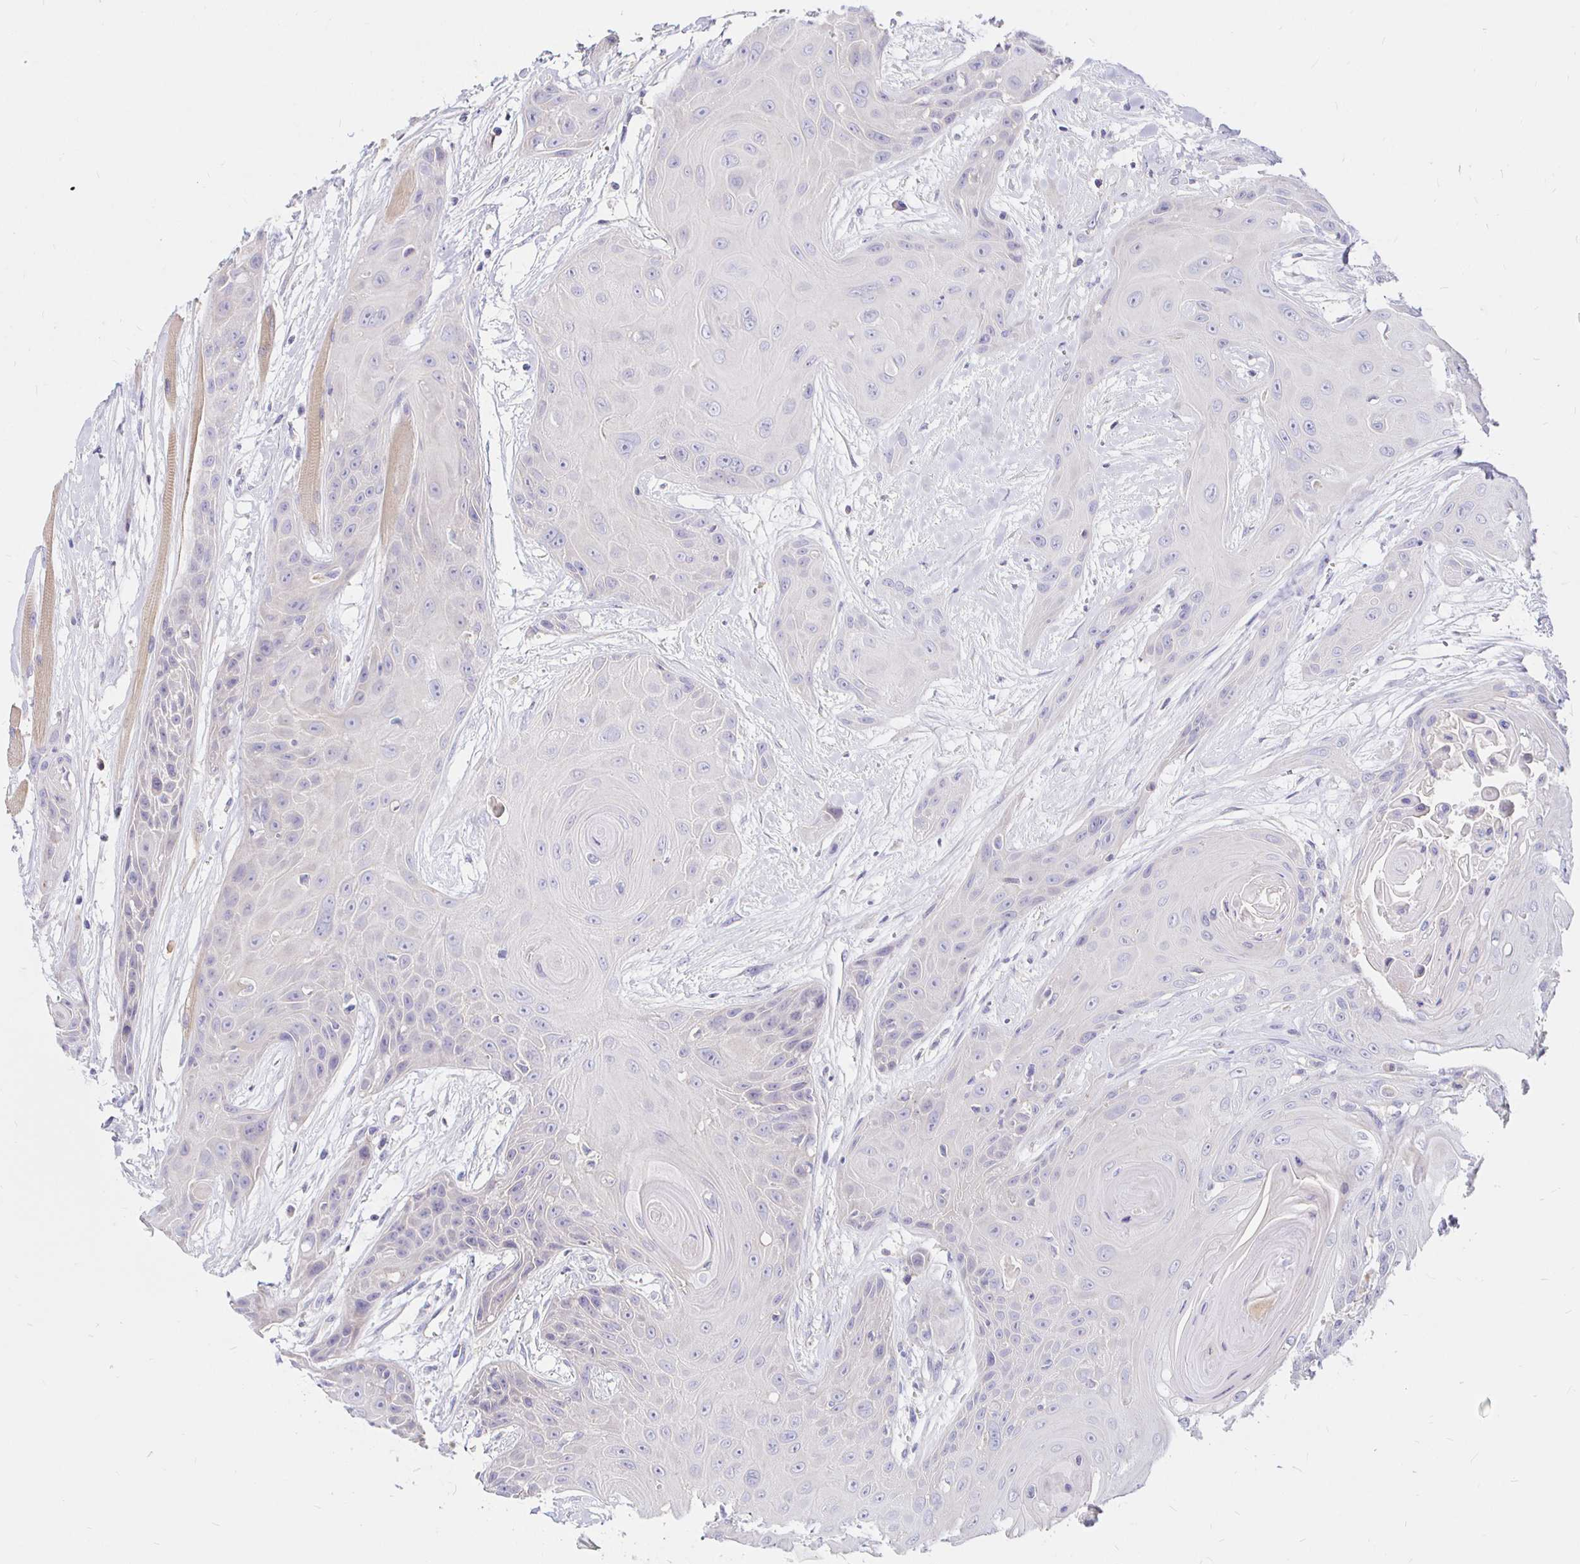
{"staining": {"intensity": "negative", "quantity": "none", "location": "none"}, "tissue": "head and neck cancer", "cell_type": "Tumor cells", "image_type": "cancer", "snomed": [{"axis": "morphology", "description": "Squamous cell carcinoma, NOS"}, {"axis": "topography", "description": "Head-Neck"}], "caption": "DAB immunohistochemical staining of human head and neck cancer (squamous cell carcinoma) demonstrates no significant expression in tumor cells.", "gene": "NECAB1", "patient": {"sex": "female", "age": 73}}